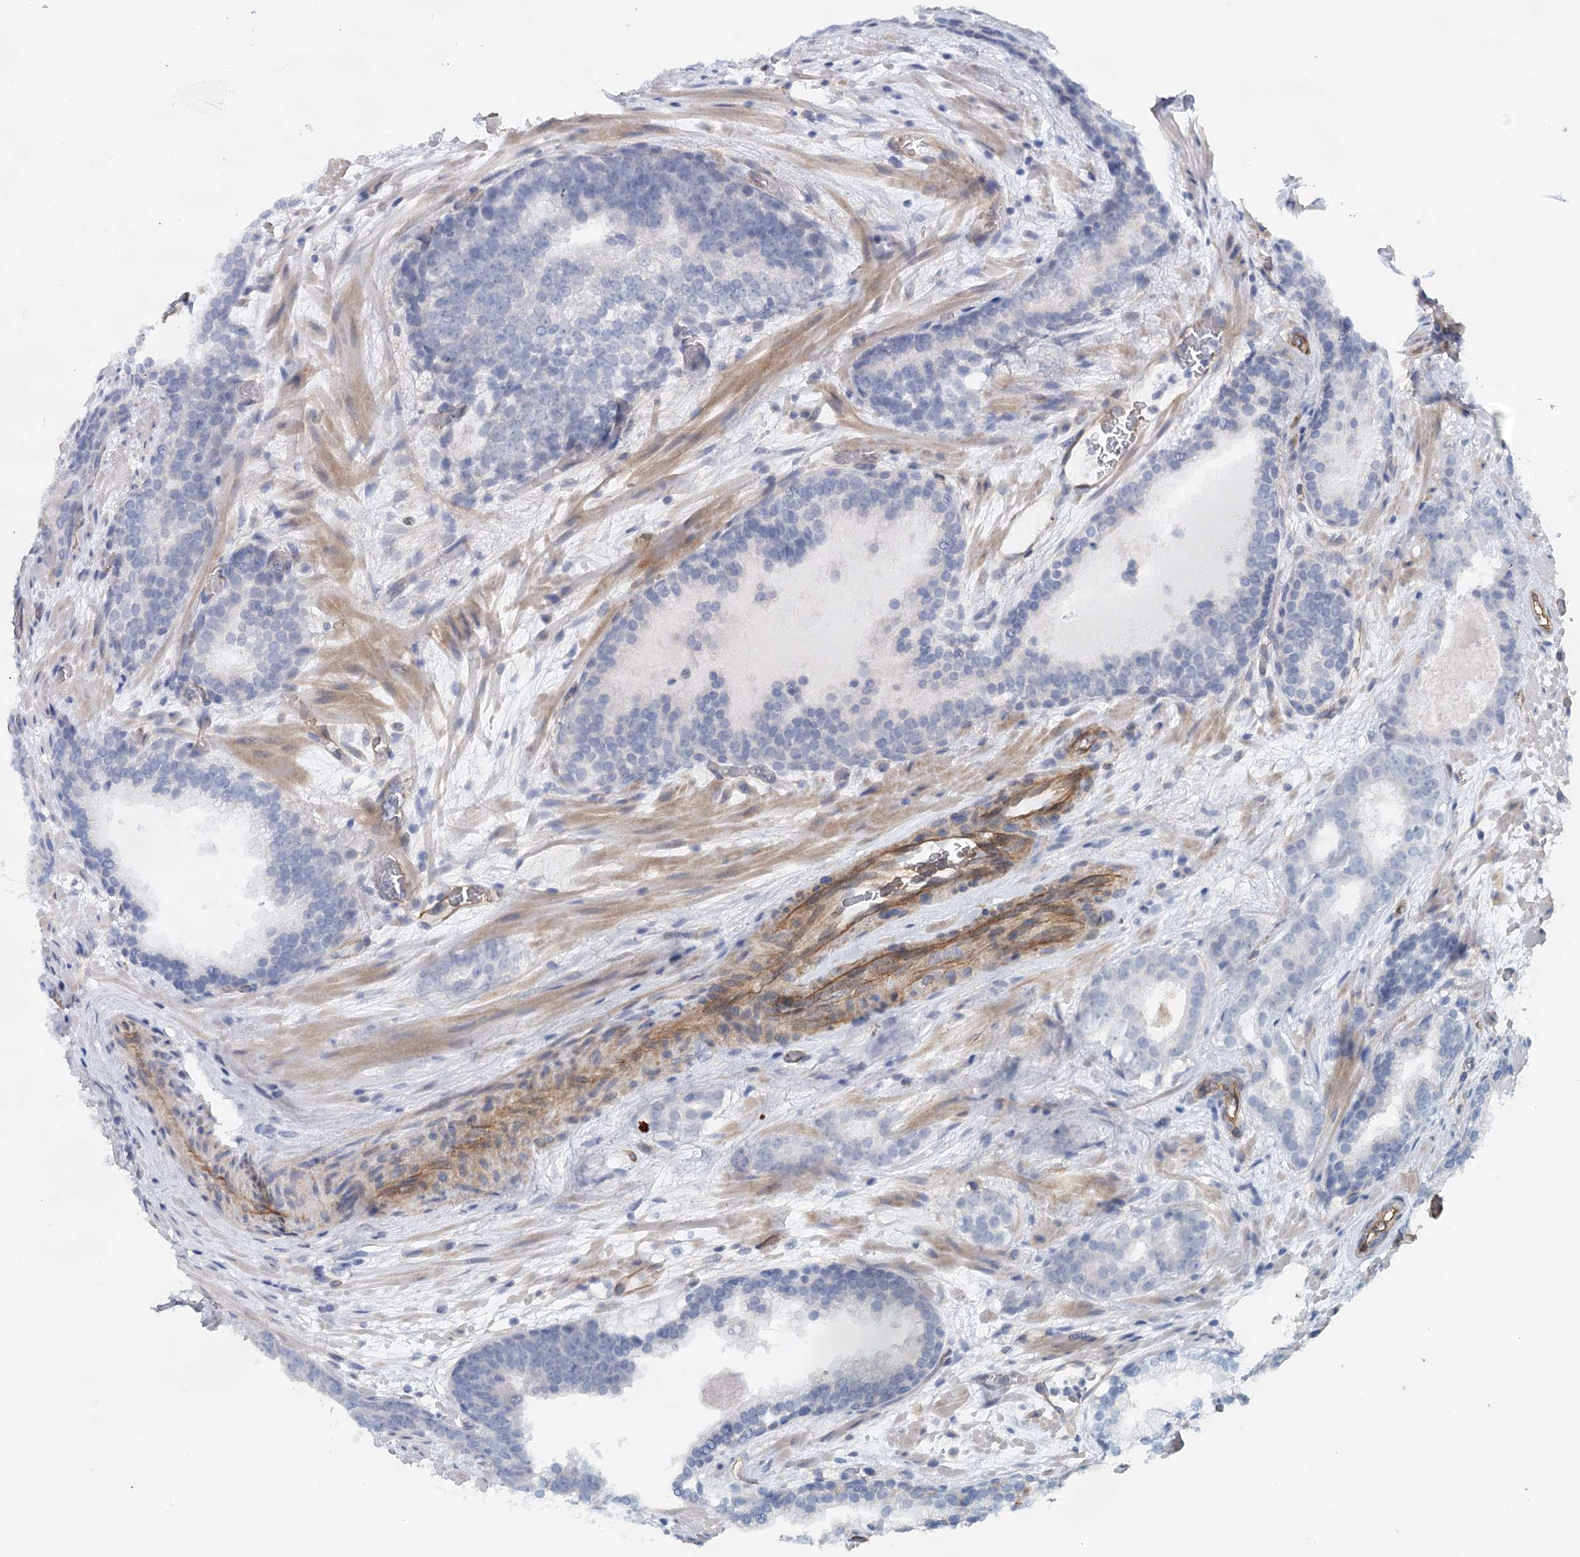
{"staining": {"intensity": "negative", "quantity": "none", "location": "none"}, "tissue": "prostate cancer", "cell_type": "Tumor cells", "image_type": "cancer", "snomed": [{"axis": "morphology", "description": "Adenocarcinoma, High grade"}, {"axis": "topography", "description": "Prostate"}], "caption": "IHC of human prostate cancer shows no positivity in tumor cells.", "gene": "SYNPO", "patient": {"sex": "male", "age": 57}}